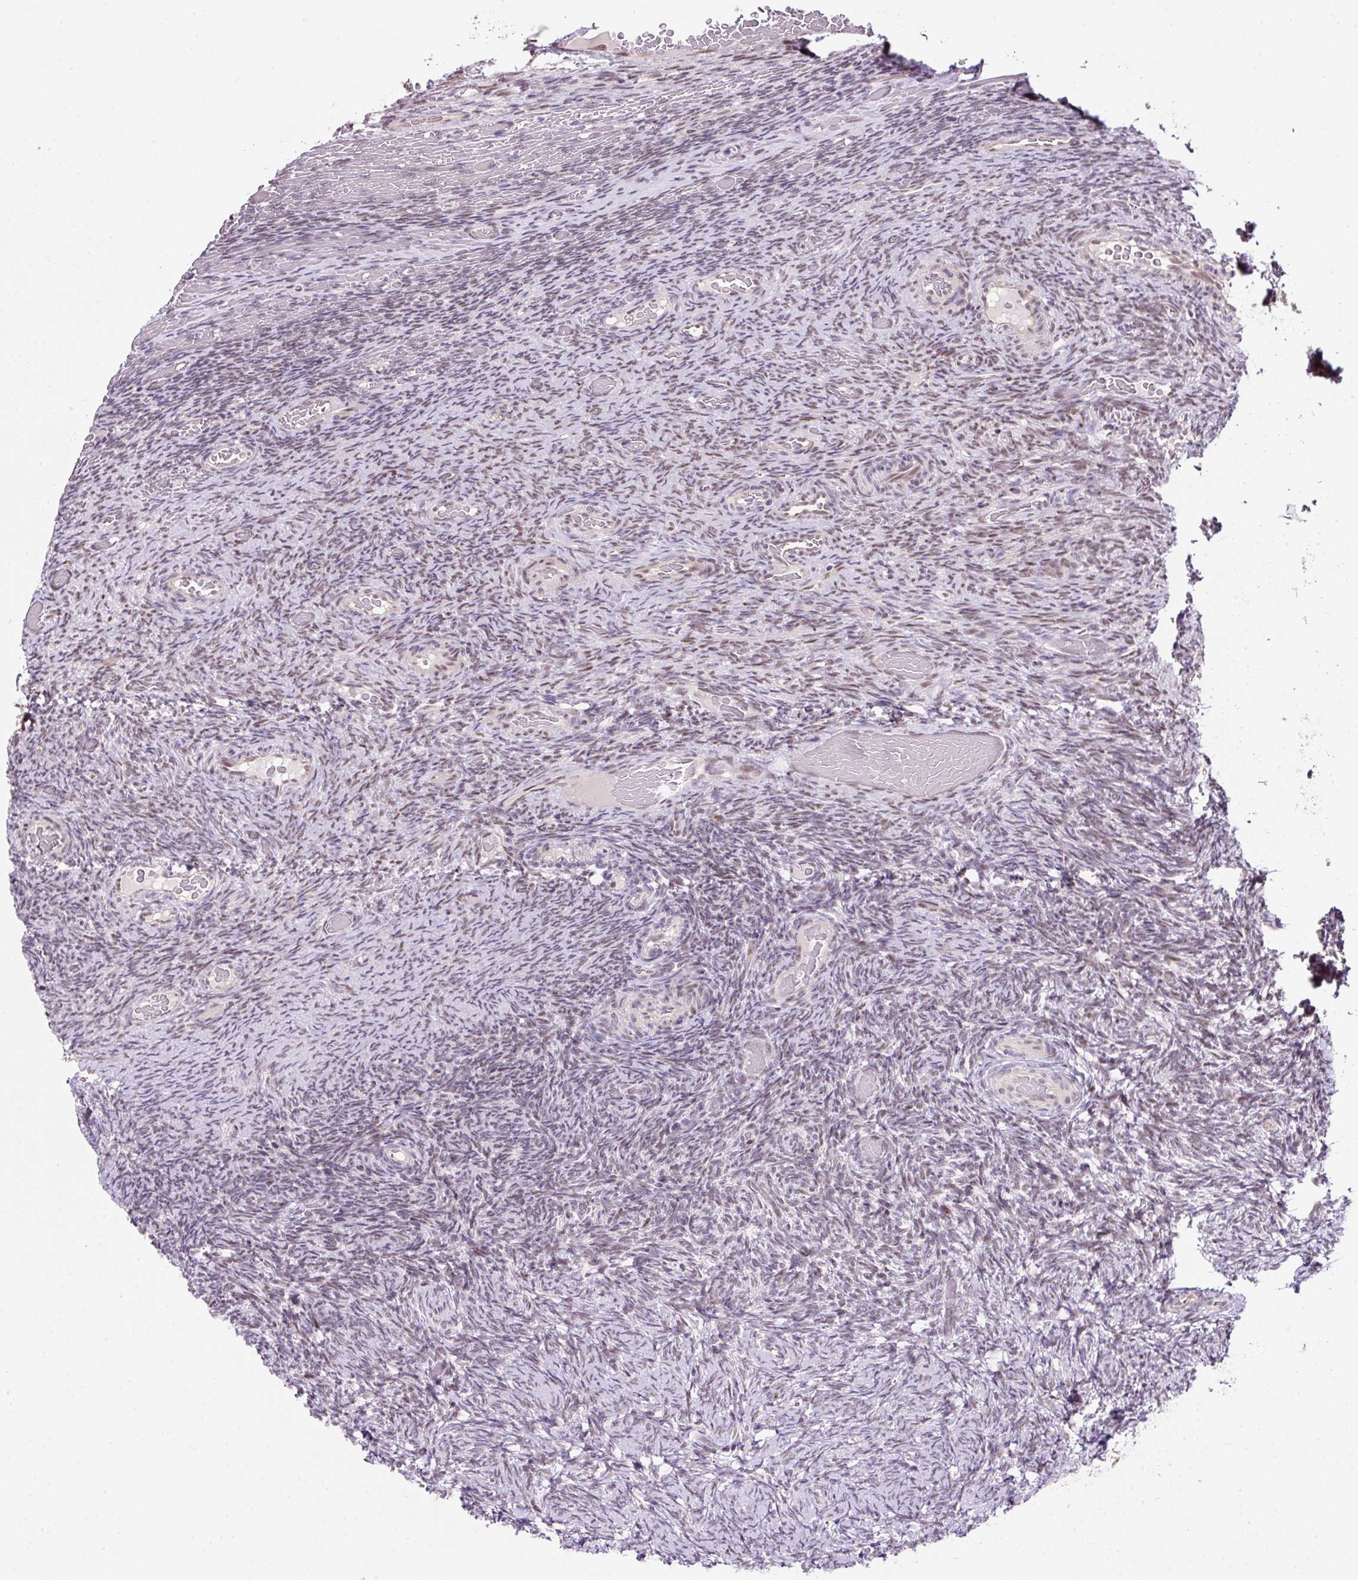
{"staining": {"intensity": "weak", "quantity": "25%-75%", "location": "nuclear"}, "tissue": "ovary", "cell_type": "Ovarian stroma cells", "image_type": "normal", "snomed": [{"axis": "morphology", "description": "Normal tissue, NOS"}, {"axis": "topography", "description": "Ovary"}], "caption": "Ovary stained with a protein marker shows weak staining in ovarian stroma cells.", "gene": "TAF1A", "patient": {"sex": "female", "age": 34}}